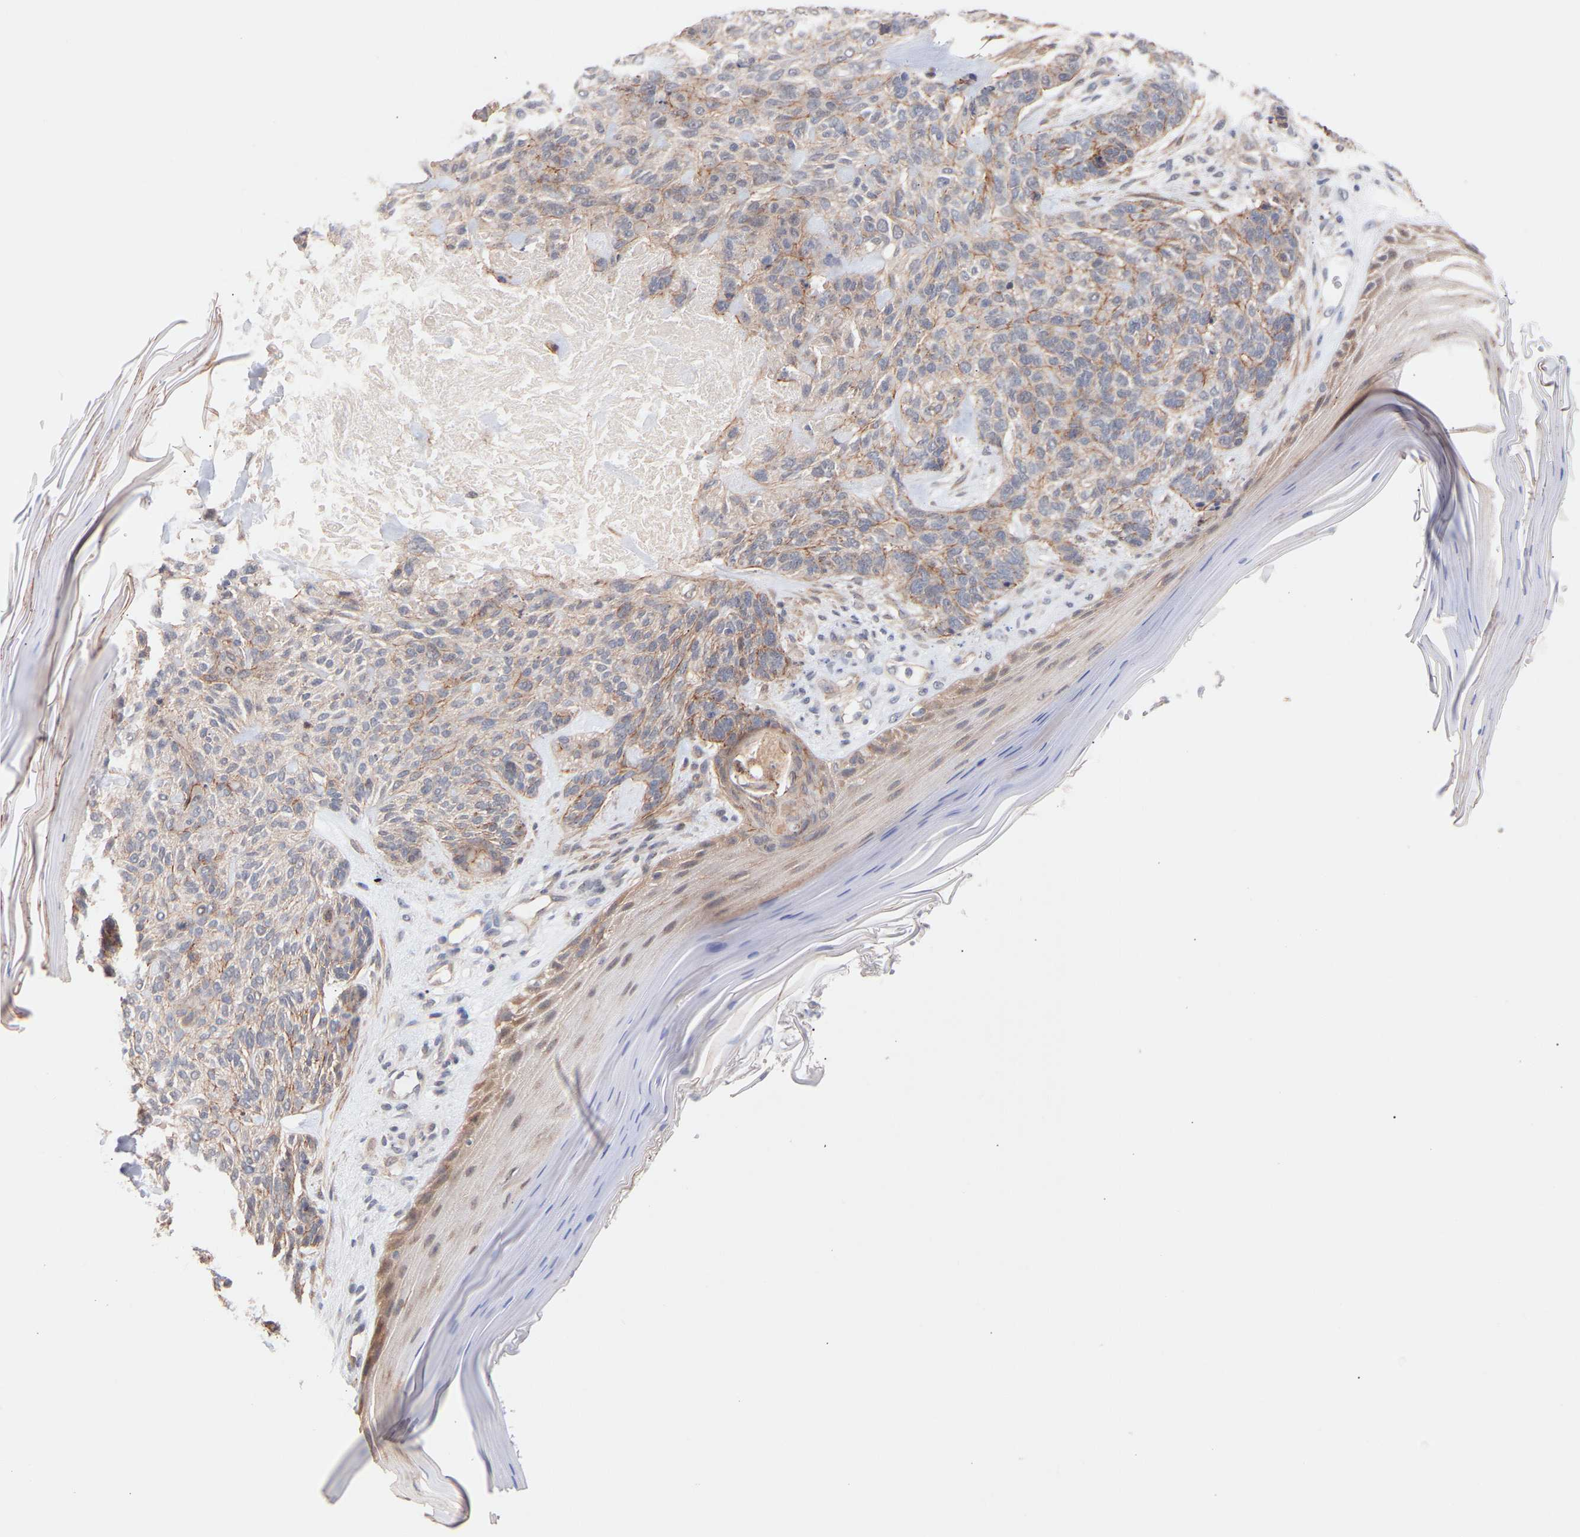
{"staining": {"intensity": "weak", "quantity": "<25%", "location": "cytoplasmic/membranous"}, "tissue": "skin cancer", "cell_type": "Tumor cells", "image_type": "cancer", "snomed": [{"axis": "morphology", "description": "Basal cell carcinoma"}, {"axis": "topography", "description": "Skin"}], "caption": "Photomicrograph shows no protein staining in tumor cells of skin cancer (basal cell carcinoma) tissue. Nuclei are stained in blue.", "gene": "PDLIM5", "patient": {"sex": "male", "age": 55}}